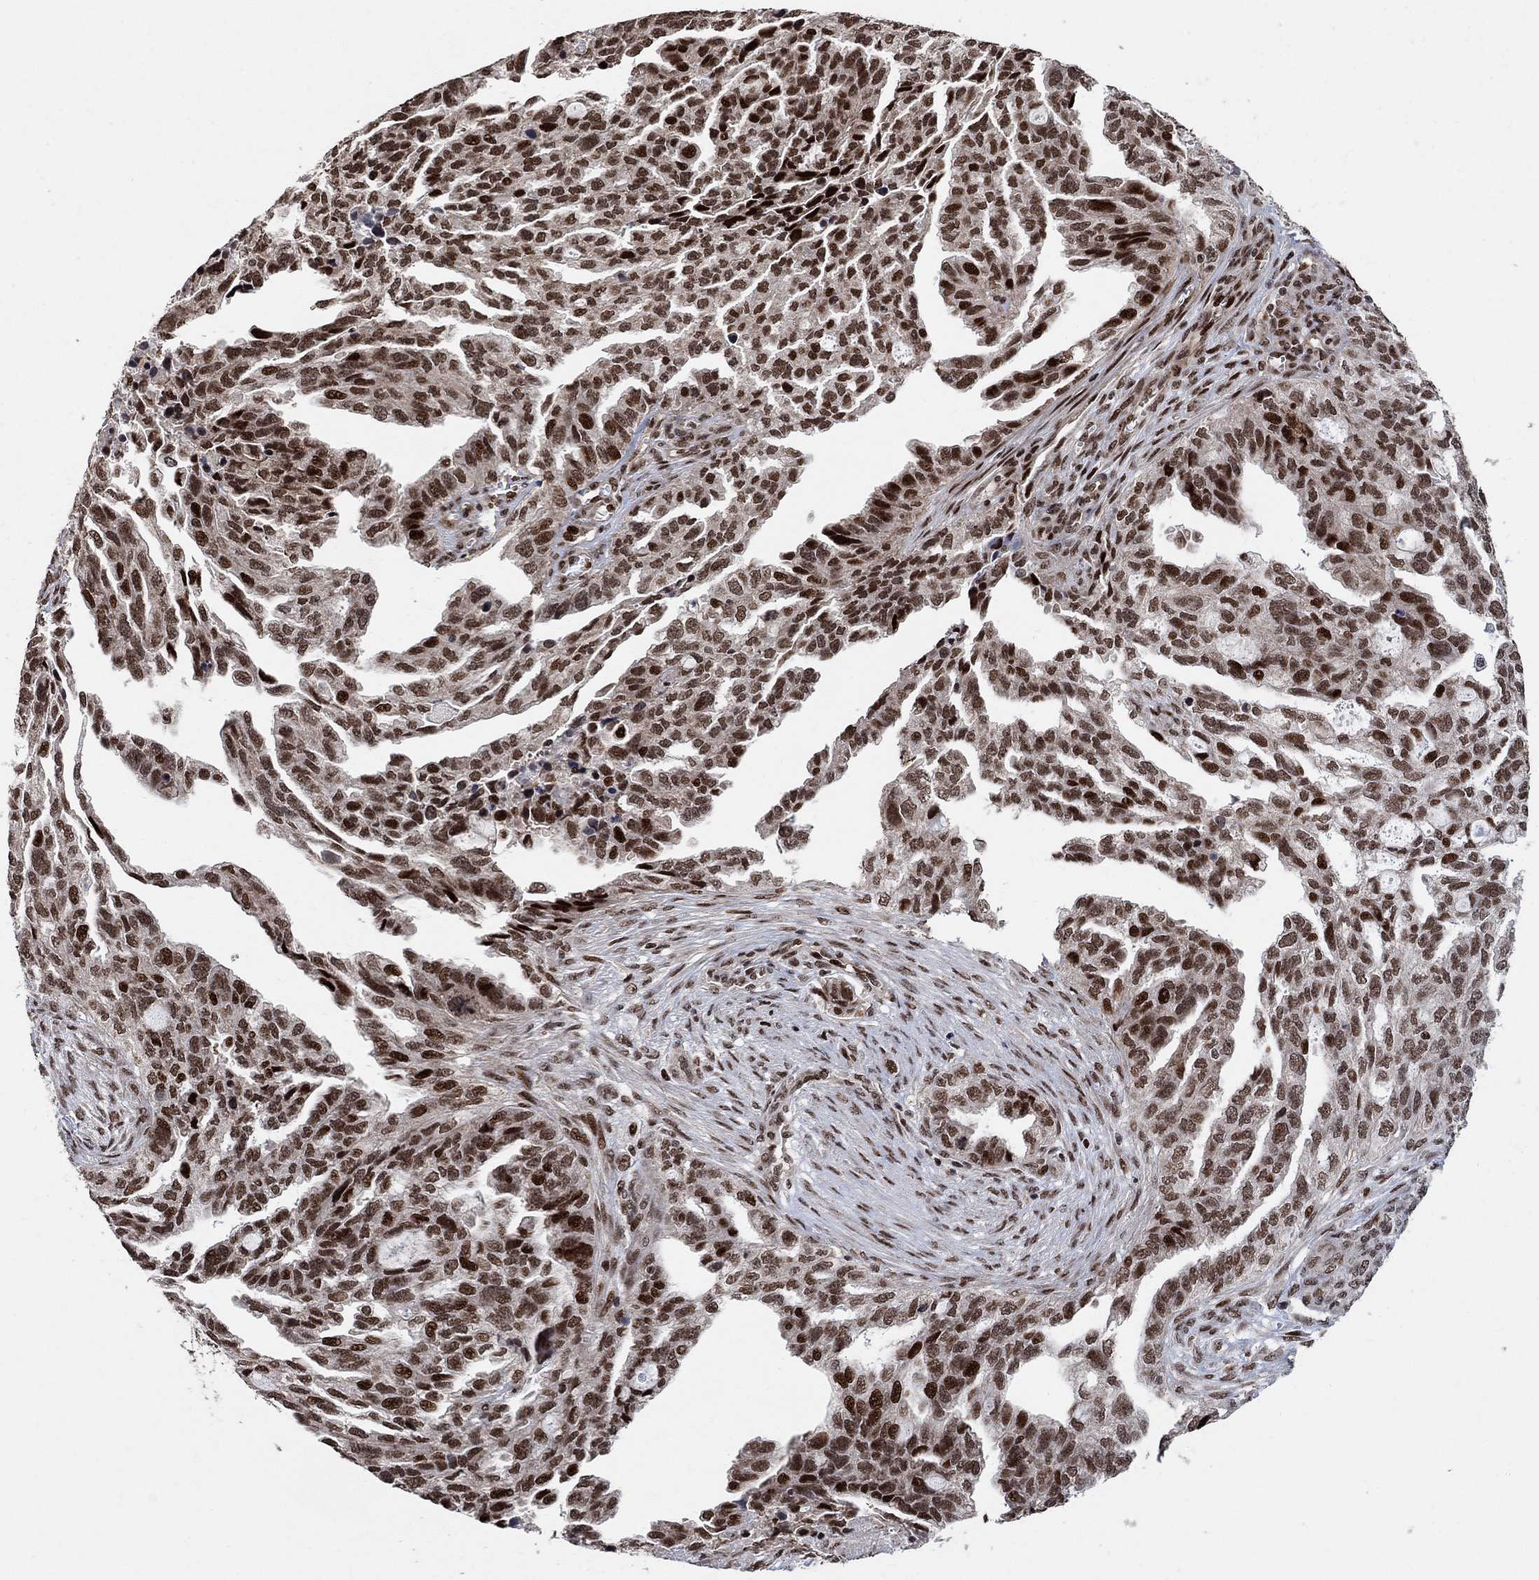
{"staining": {"intensity": "strong", "quantity": ">75%", "location": "nuclear"}, "tissue": "ovarian cancer", "cell_type": "Tumor cells", "image_type": "cancer", "snomed": [{"axis": "morphology", "description": "Cystadenocarcinoma, serous, NOS"}, {"axis": "topography", "description": "Ovary"}], "caption": "About >75% of tumor cells in ovarian cancer (serous cystadenocarcinoma) exhibit strong nuclear protein staining as visualized by brown immunohistochemical staining.", "gene": "E4F1", "patient": {"sex": "female", "age": 51}}